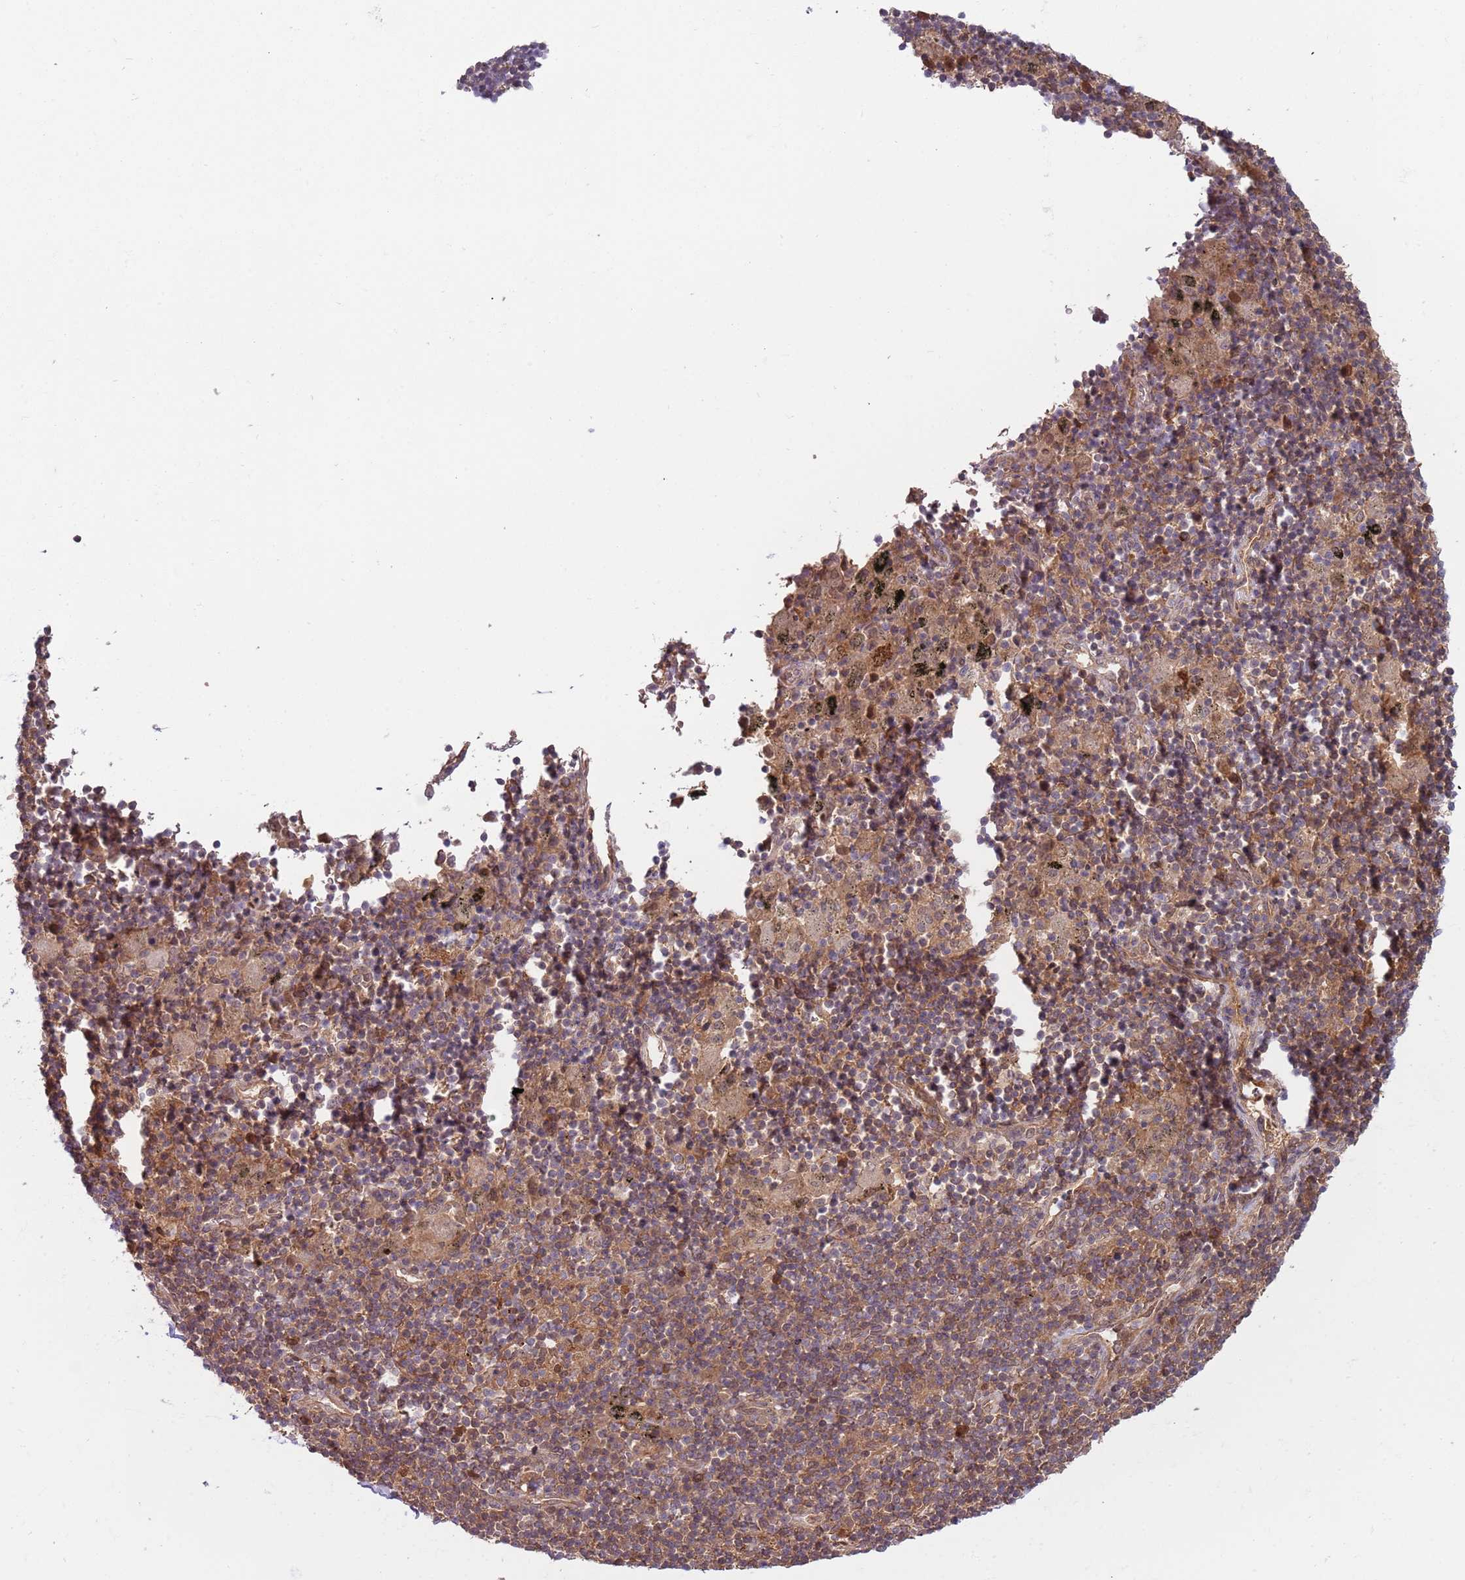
{"staining": {"intensity": "moderate", "quantity": ">75%", "location": "cytoplasmic/membranous"}, "tissue": "adipose tissue", "cell_type": "Adipocytes", "image_type": "normal", "snomed": [{"axis": "morphology", "description": "Normal tissue, NOS"}, {"axis": "topography", "description": "Lymph node"}, {"axis": "topography", "description": "Cartilage tissue"}, {"axis": "topography", "description": "Bronchus"}], "caption": "Brown immunohistochemical staining in normal human adipose tissue exhibits moderate cytoplasmic/membranous expression in approximately >75% of adipocytes. (DAB IHC, brown staining for protein, blue staining for nuclei).", "gene": "GSDMD", "patient": {"sex": "male", "age": 63}}